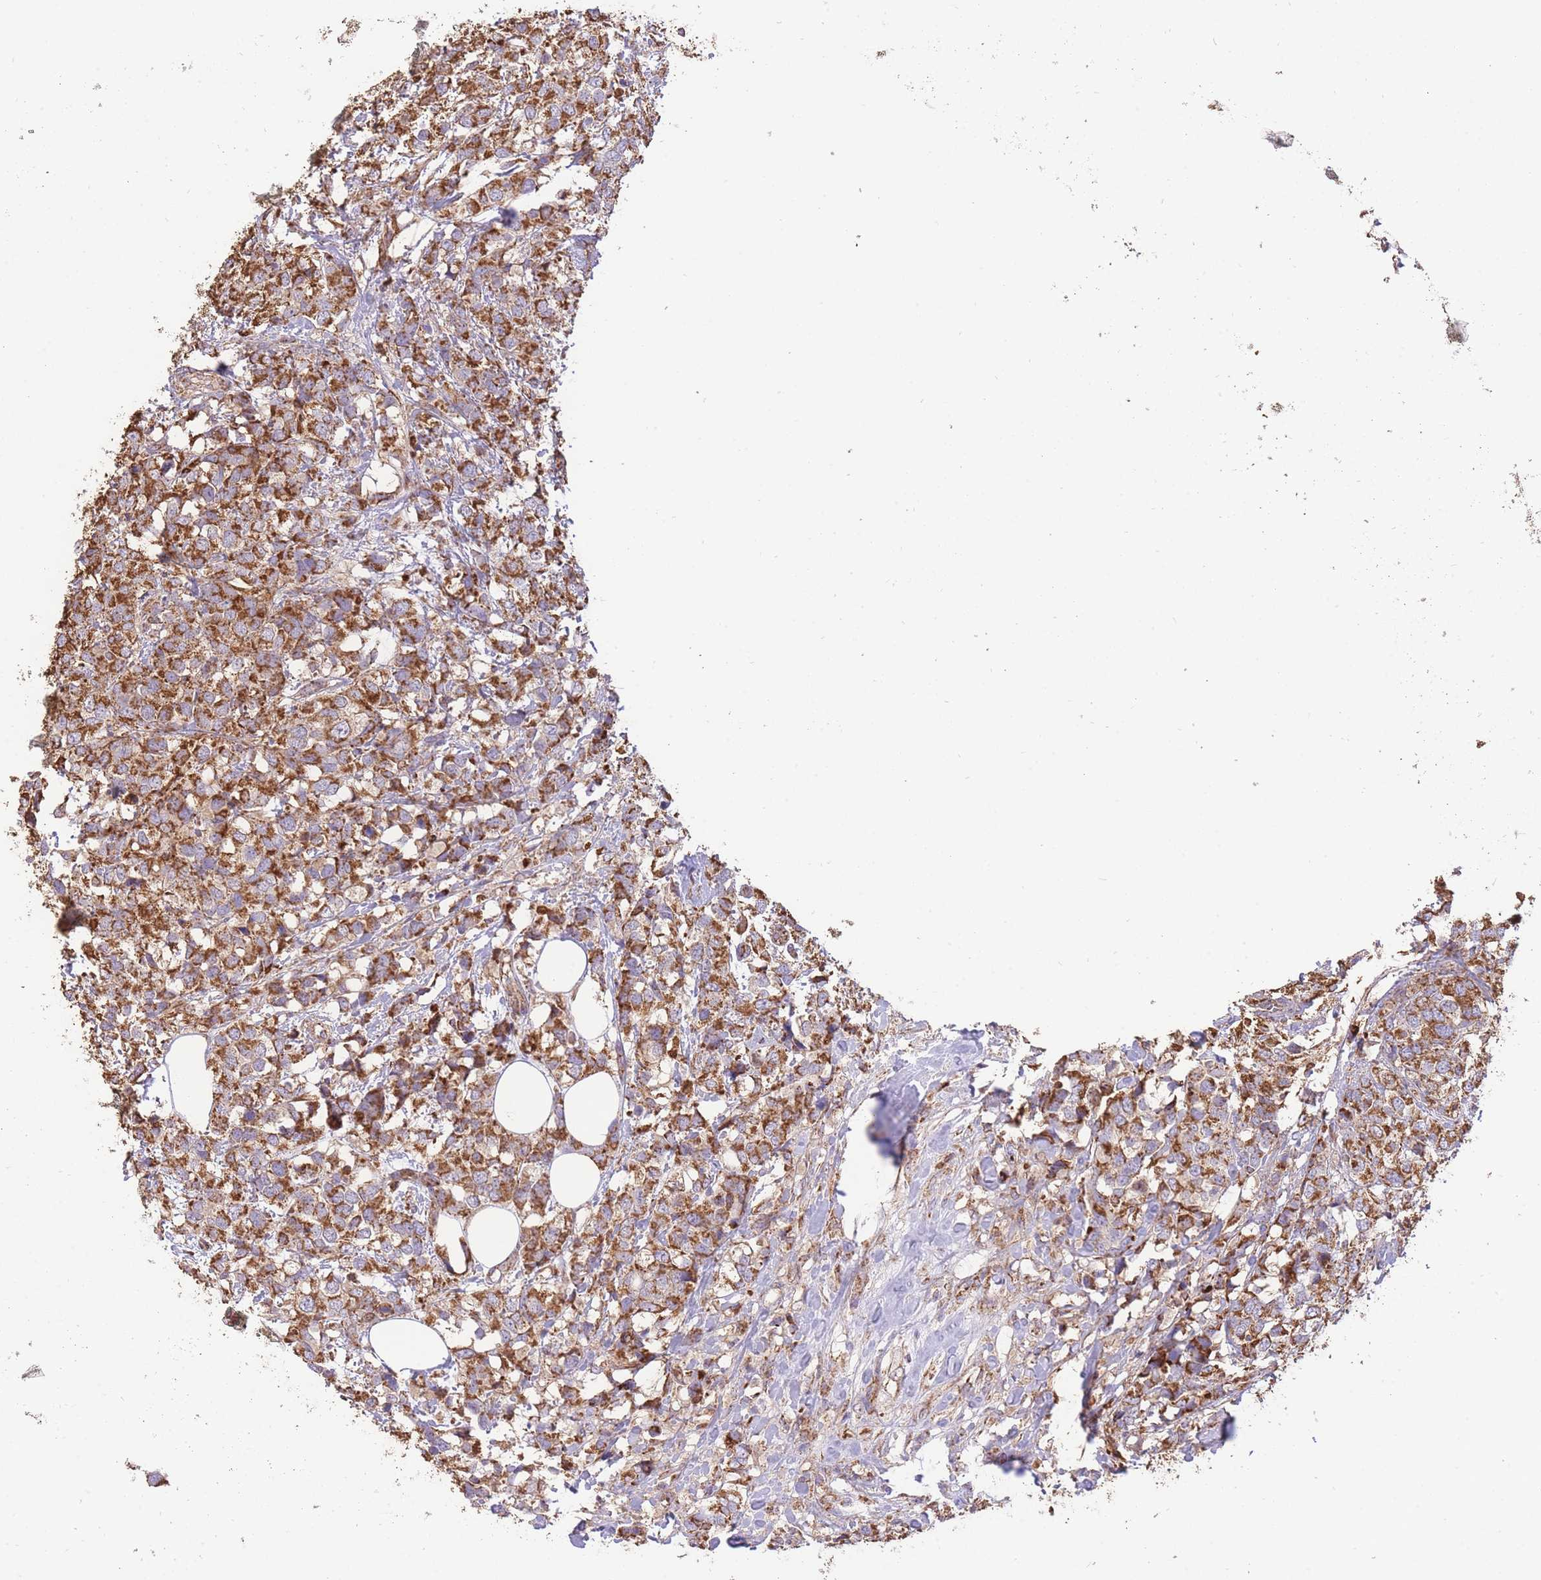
{"staining": {"intensity": "strong", "quantity": ">75%", "location": "cytoplasmic/membranous"}, "tissue": "breast cancer", "cell_type": "Tumor cells", "image_type": "cancer", "snomed": [{"axis": "morphology", "description": "Lobular carcinoma"}, {"axis": "topography", "description": "Breast"}], "caption": "Lobular carcinoma (breast) tissue reveals strong cytoplasmic/membranous positivity in approximately >75% of tumor cells, visualized by immunohistochemistry.", "gene": "PREP", "patient": {"sex": "female", "age": 59}}